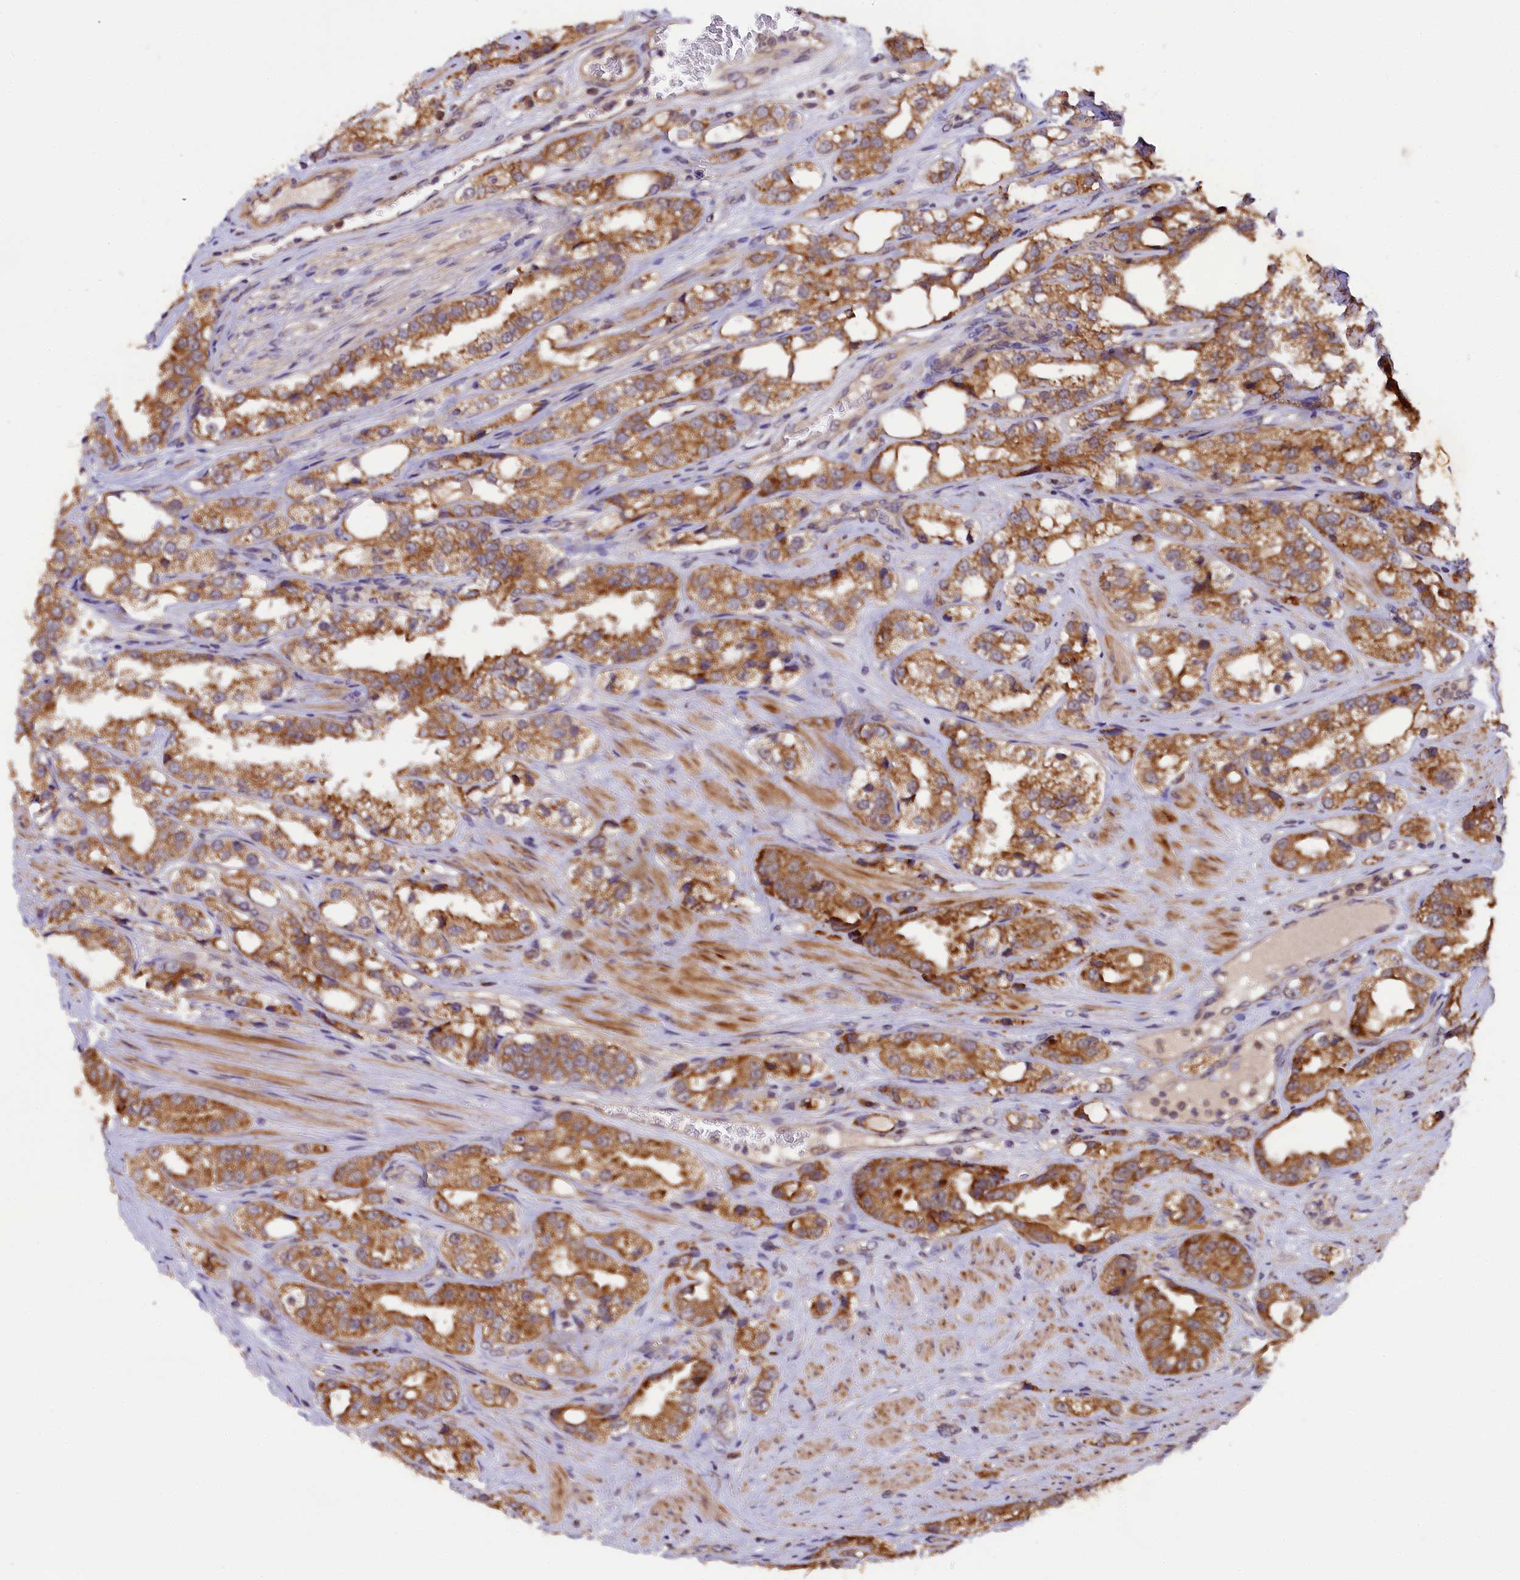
{"staining": {"intensity": "moderate", "quantity": ">75%", "location": "cytoplasmic/membranous"}, "tissue": "prostate cancer", "cell_type": "Tumor cells", "image_type": "cancer", "snomed": [{"axis": "morphology", "description": "Adenocarcinoma, NOS"}, {"axis": "topography", "description": "Prostate"}], "caption": "Immunohistochemistry image of adenocarcinoma (prostate) stained for a protein (brown), which shows medium levels of moderate cytoplasmic/membranous positivity in approximately >75% of tumor cells.", "gene": "DOHH", "patient": {"sex": "male", "age": 79}}